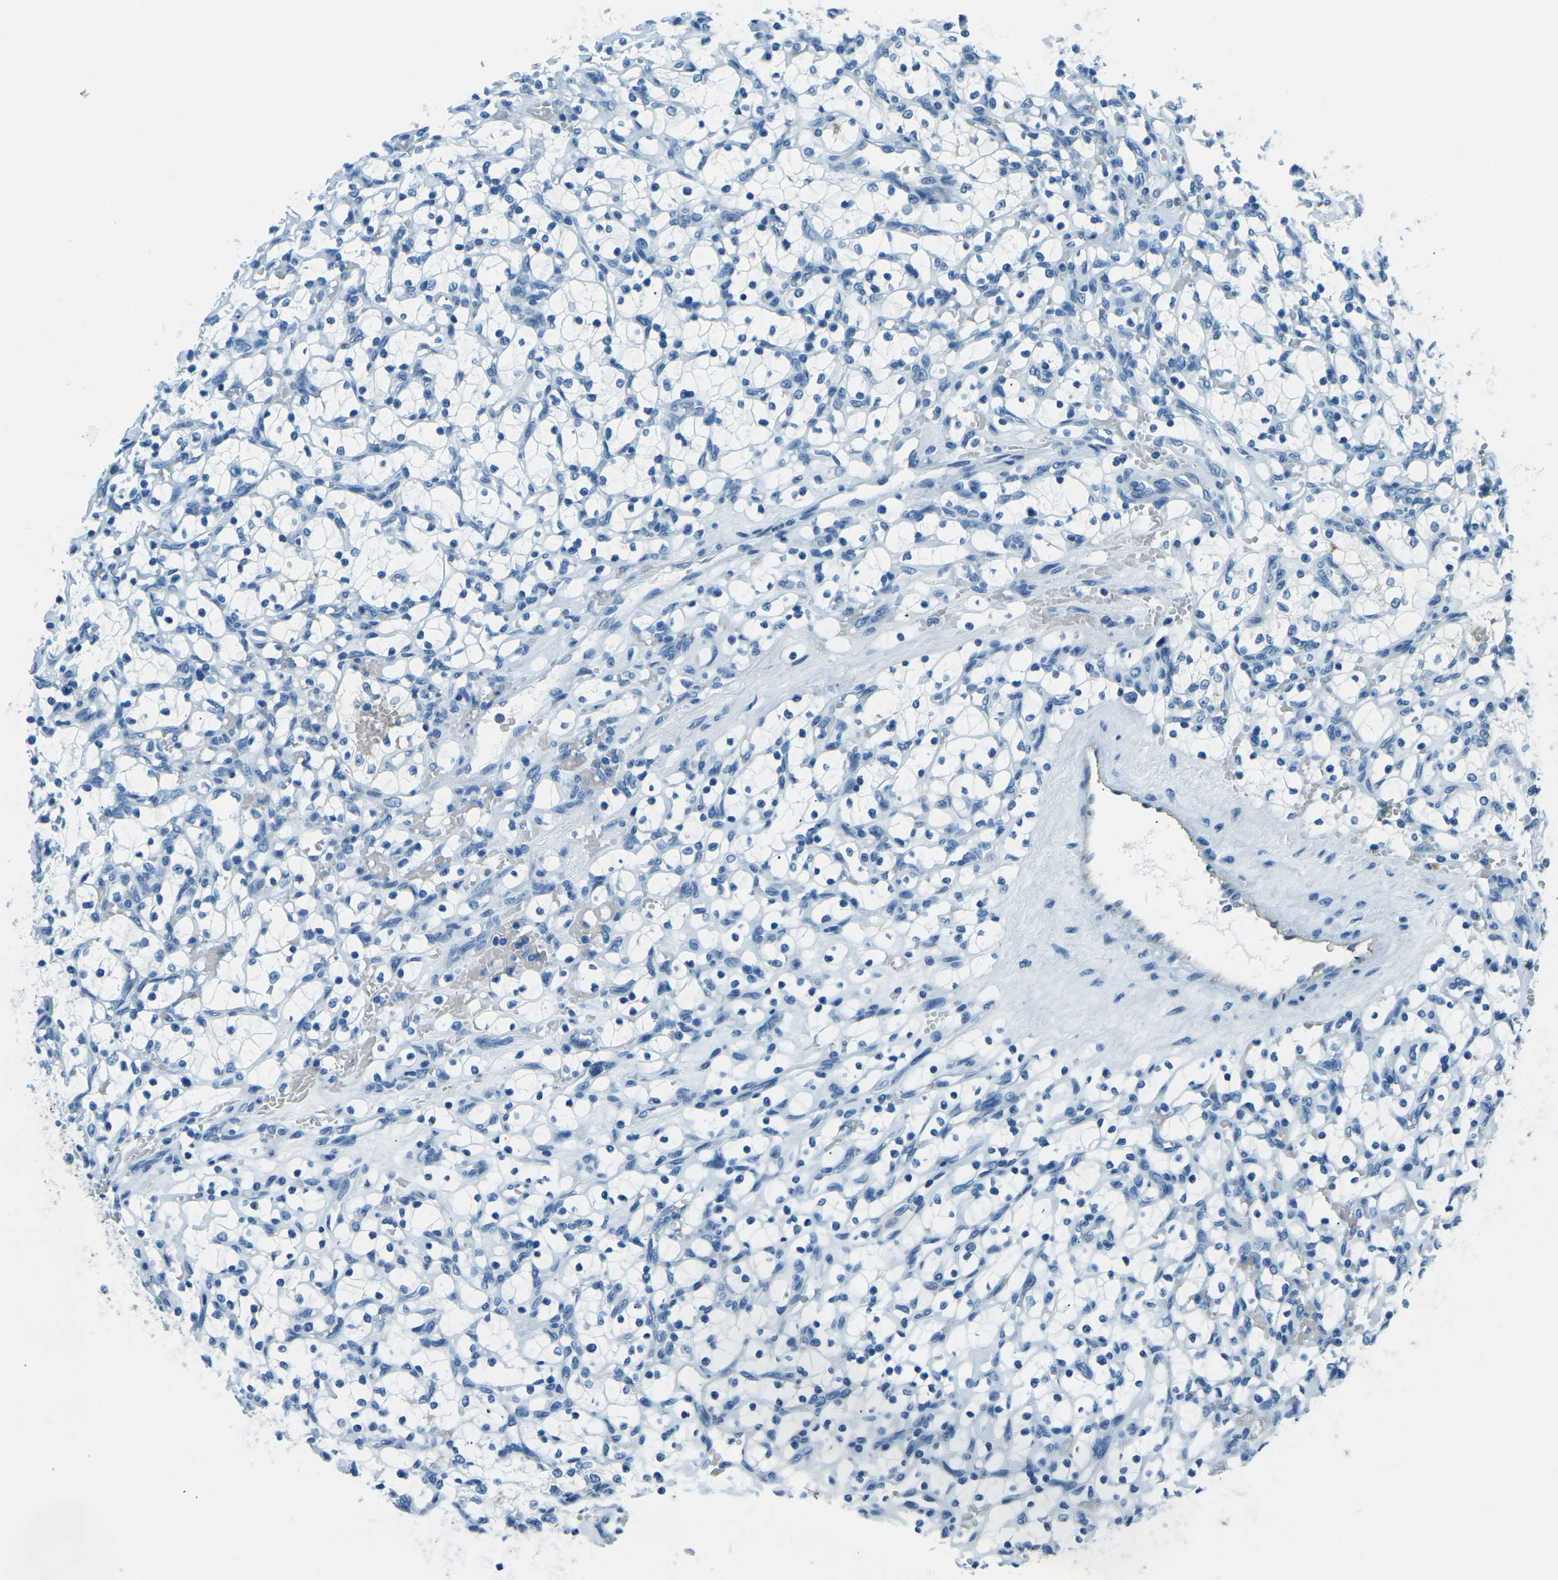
{"staining": {"intensity": "negative", "quantity": "none", "location": "none"}, "tissue": "renal cancer", "cell_type": "Tumor cells", "image_type": "cancer", "snomed": [{"axis": "morphology", "description": "Adenocarcinoma, NOS"}, {"axis": "topography", "description": "Kidney"}], "caption": "This is a histopathology image of immunohistochemistry staining of renal cancer, which shows no staining in tumor cells.", "gene": "OCLN", "patient": {"sex": "female", "age": 69}}